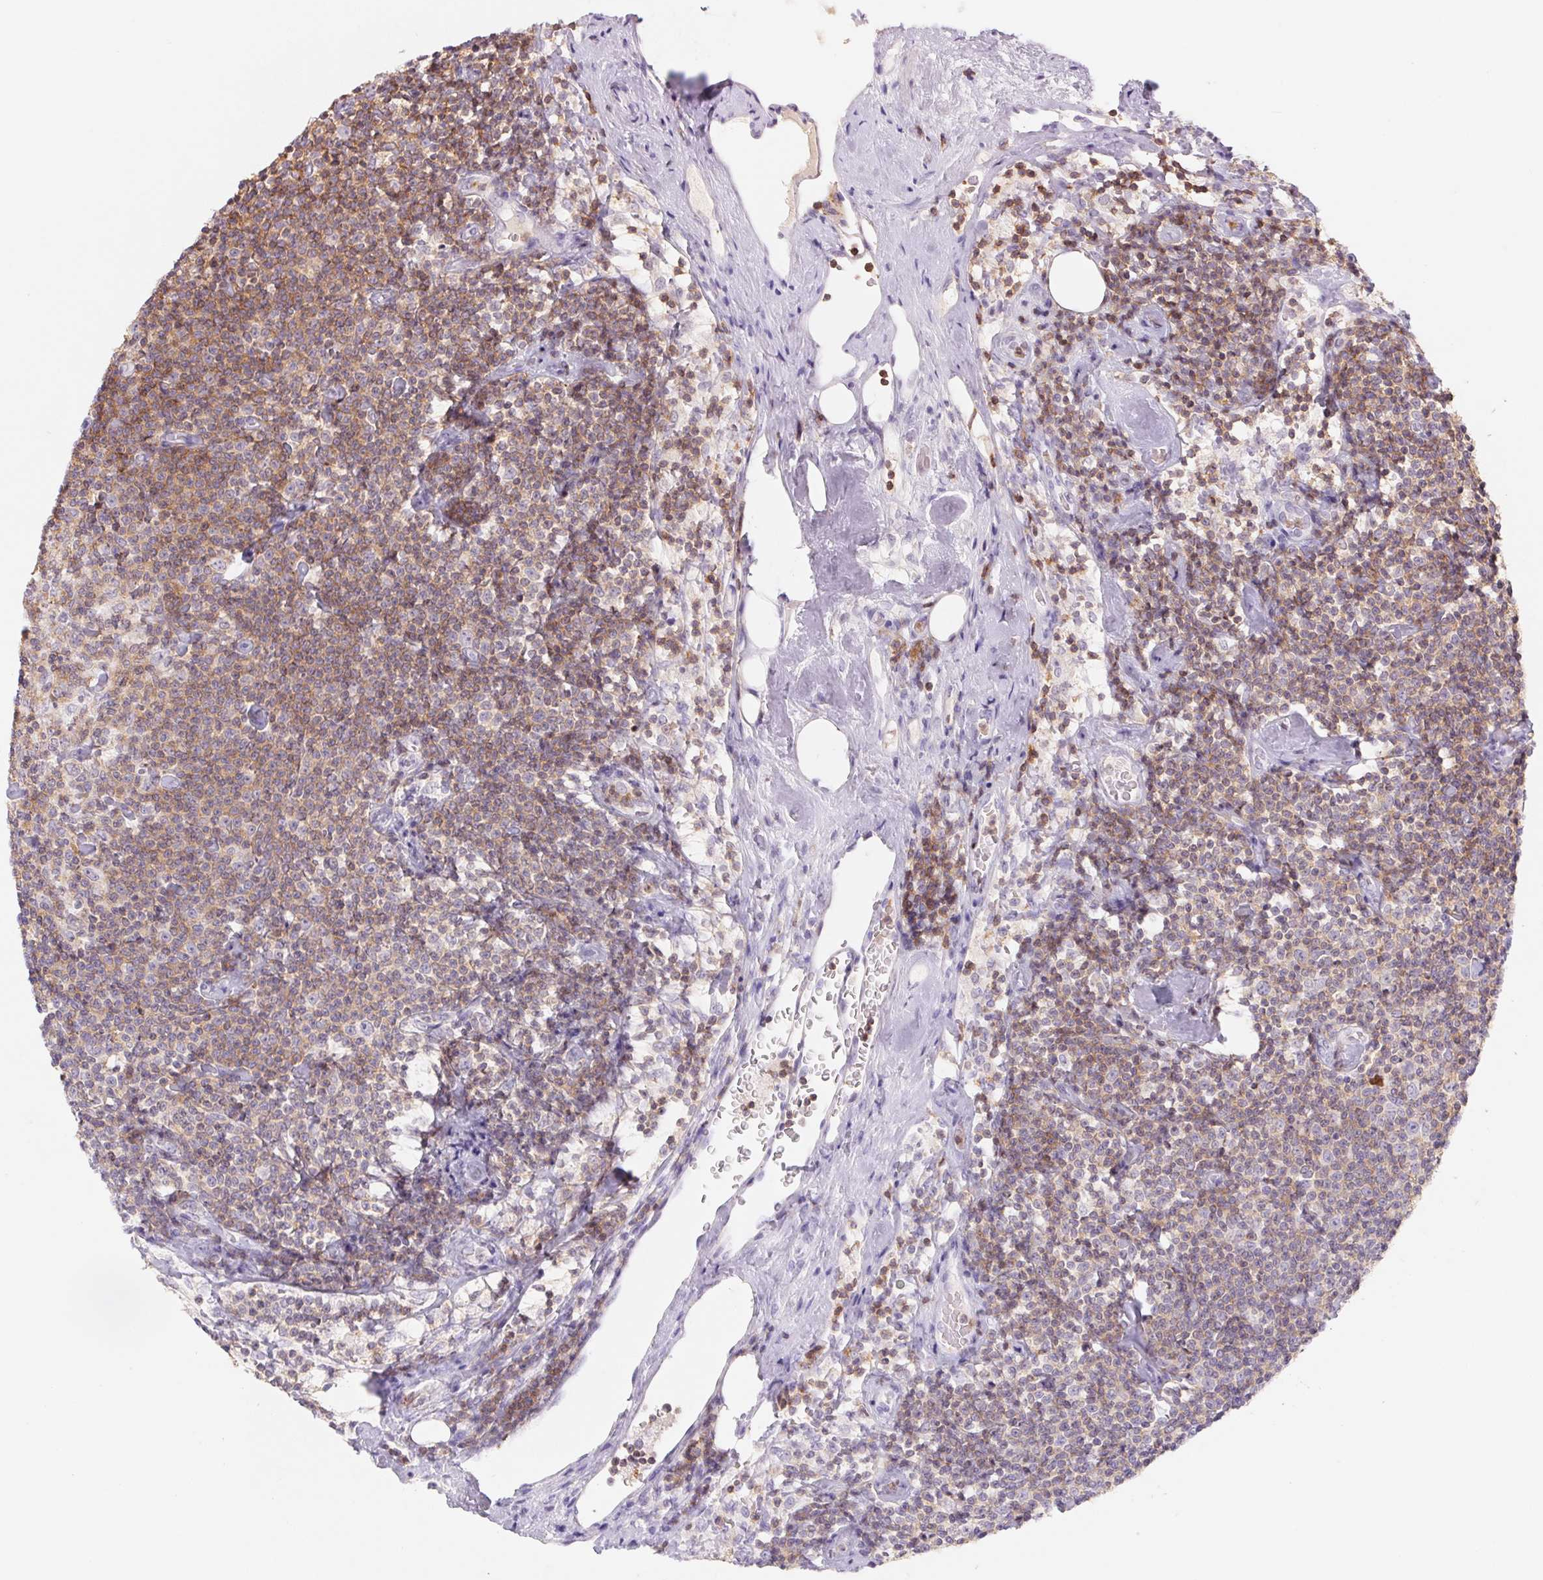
{"staining": {"intensity": "moderate", "quantity": "25%-75%", "location": "cytoplasmic/membranous"}, "tissue": "lymphoma", "cell_type": "Tumor cells", "image_type": "cancer", "snomed": [{"axis": "morphology", "description": "Malignant lymphoma, non-Hodgkin's type, Low grade"}, {"axis": "topography", "description": "Lymph node"}], "caption": "A photomicrograph of lymphoma stained for a protein displays moderate cytoplasmic/membranous brown staining in tumor cells.", "gene": "KIF26A", "patient": {"sex": "male", "age": 81}}